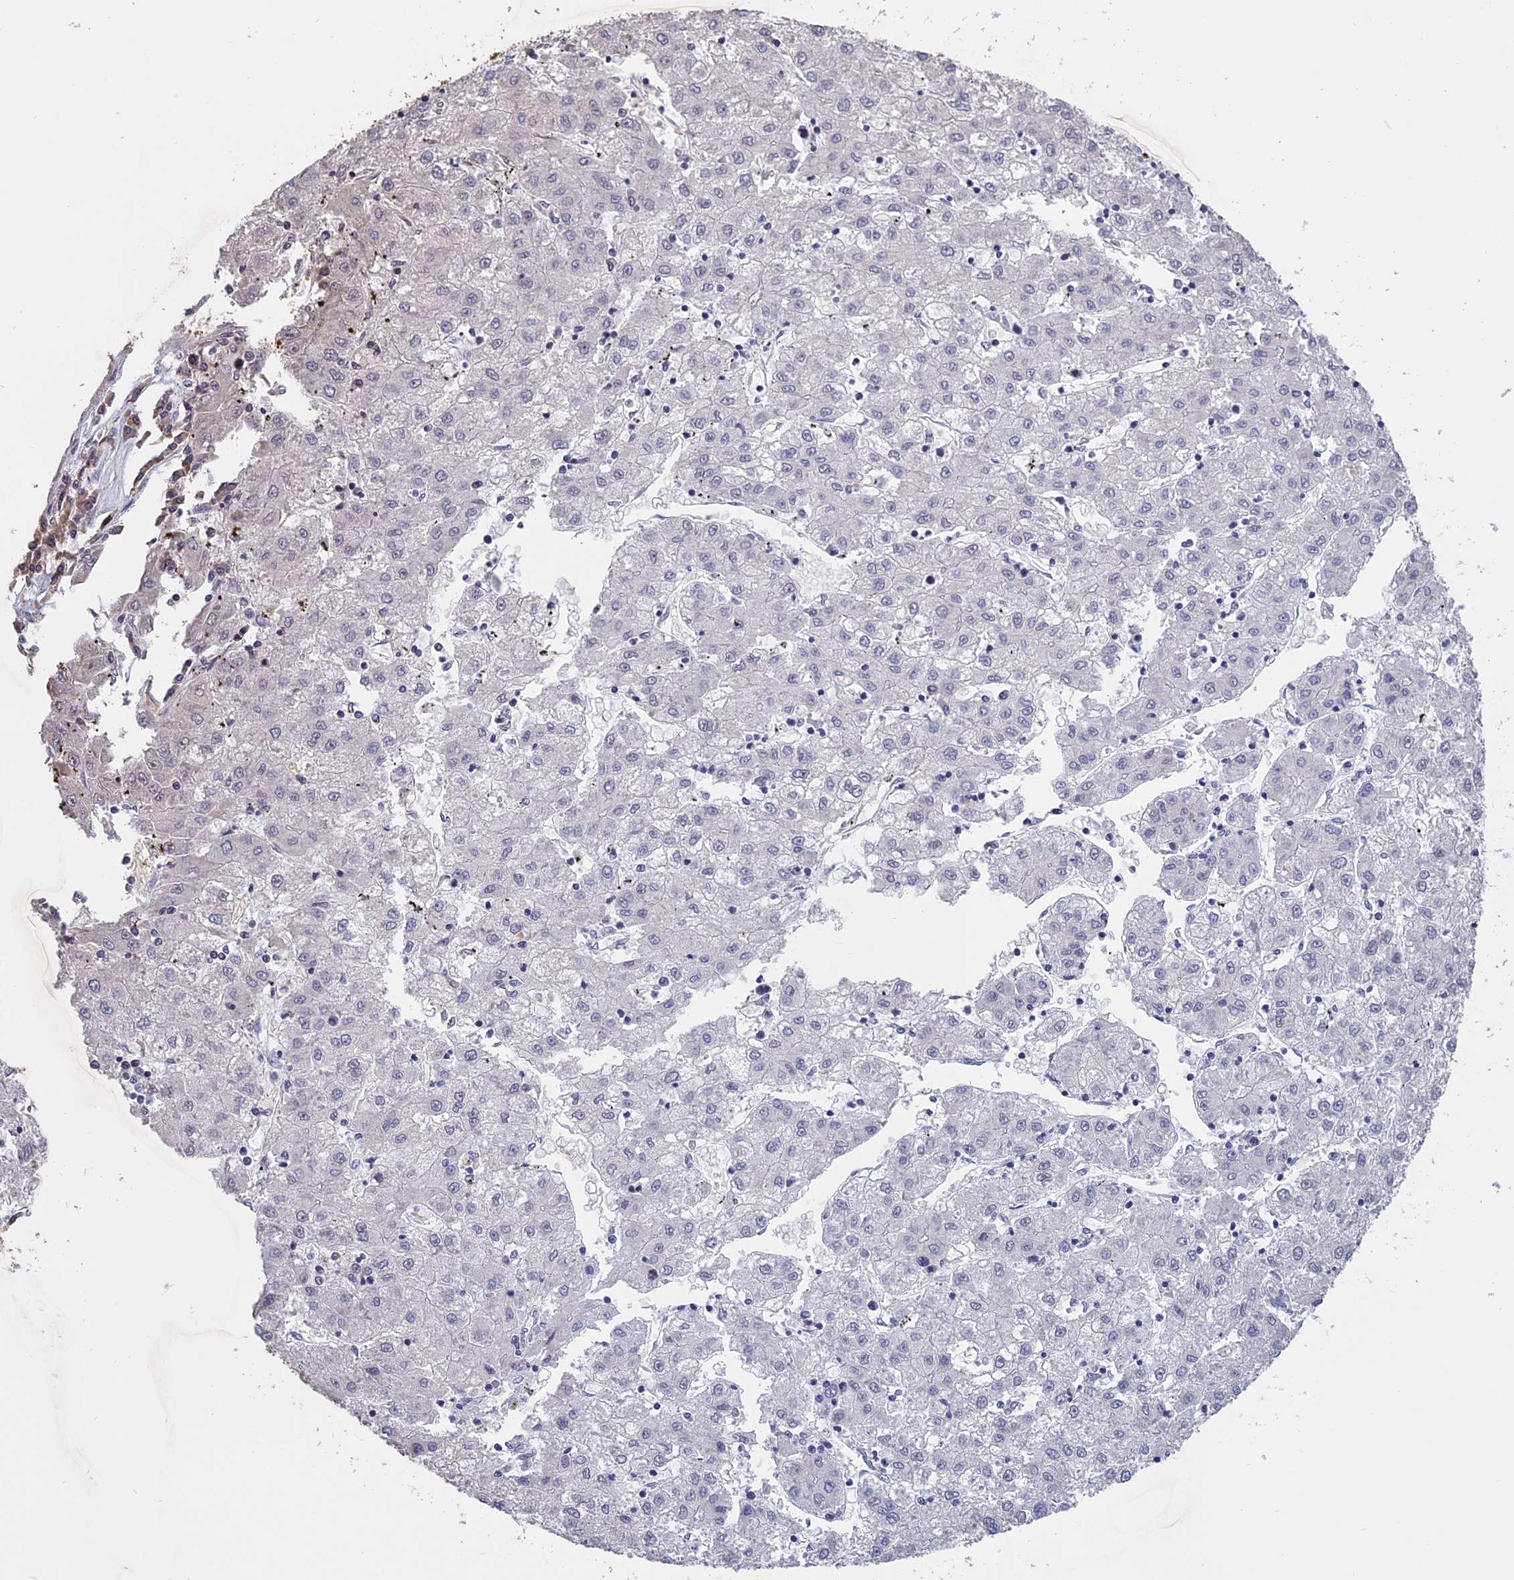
{"staining": {"intensity": "negative", "quantity": "none", "location": "none"}, "tissue": "liver cancer", "cell_type": "Tumor cells", "image_type": "cancer", "snomed": [{"axis": "morphology", "description": "Carcinoma, Hepatocellular, NOS"}, {"axis": "topography", "description": "Liver"}], "caption": "The histopathology image shows no staining of tumor cells in hepatocellular carcinoma (liver). The staining was performed using DAB (3,3'-diaminobenzidine) to visualize the protein expression in brown, while the nuclei were stained in blue with hematoxylin (Magnification: 20x).", "gene": "KNOP1", "patient": {"sex": "male", "age": 72}}